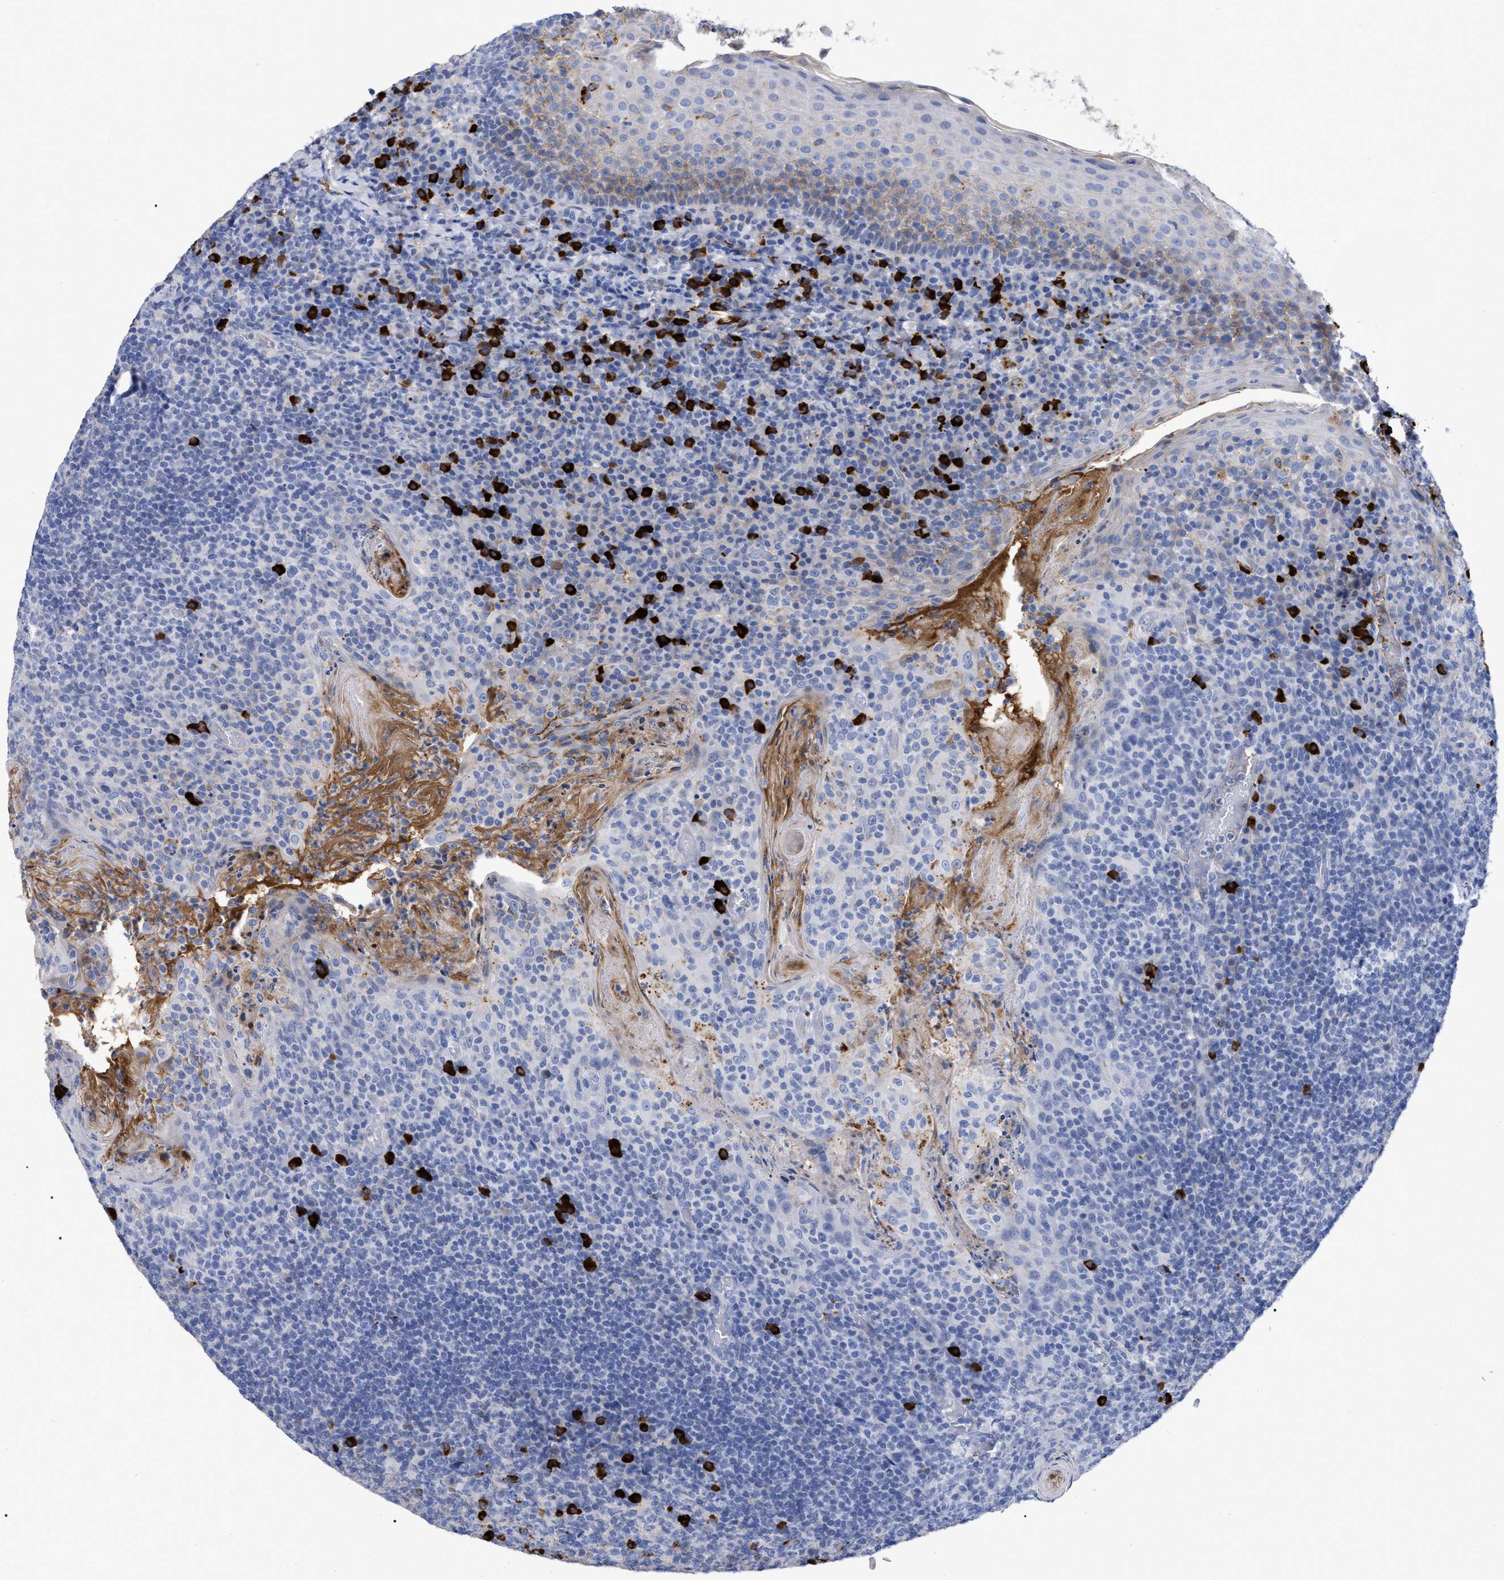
{"staining": {"intensity": "strong", "quantity": "<25%", "location": "cytoplasmic/membranous"}, "tissue": "tonsil", "cell_type": "Germinal center cells", "image_type": "normal", "snomed": [{"axis": "morphology", "description": "Normal tissue, NOS"}, {"axis": "topography", "description": "Tonsil"}], "caption": "Immunohistochemistry (DAB (3,3'-diaminobenzidine)) staining of unremarkable human tonsil reveals strong cytoplasmic/membranous protein positivity in about <25% of germinal center cells. Nuclei are stained in blue.", "gene": "IGHV5", "patient": {"sex": "male", "age": 17}}